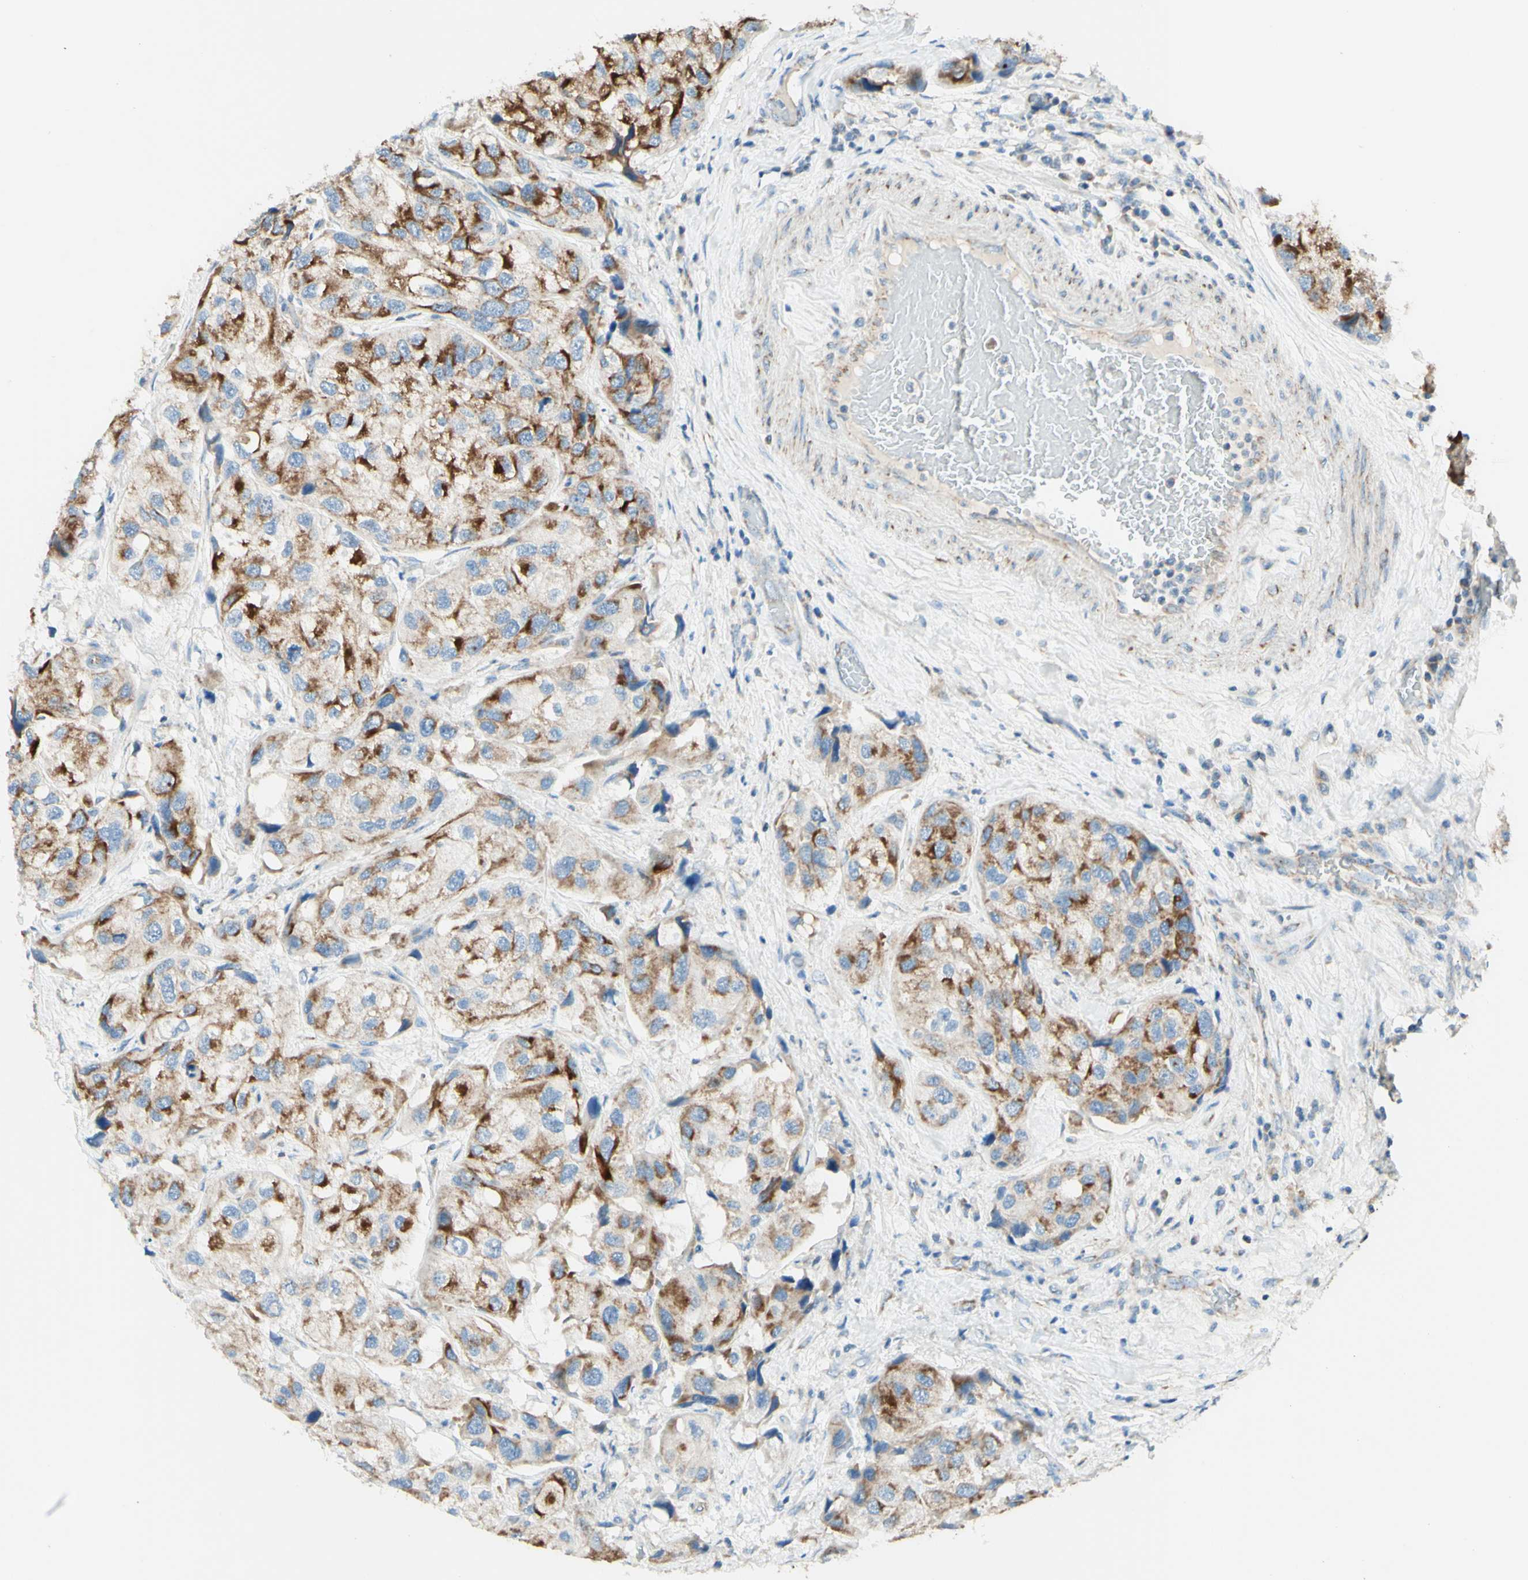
{"staining": {"intensity": "moderate", "quantity": ">75%", "location": "cytoplasmic/membranous"}, "tissue": "urothelial cancer", "cell_type": "Tumor cells", "image_type": "cancer", "snomed": [{"axis": "morphology", "description": "Urothelial carcinoma, High grade"}, {"axis": "topography", "description": "Urinary bladder"}], "caption": "A brown stain highlights moderate cytoplasmic/membranous expression of a protein in urothelial carcinoma (high-grade) tumor cells.", "gene": "ARMC10", "patient": {"sex": "female", "age": 64}}